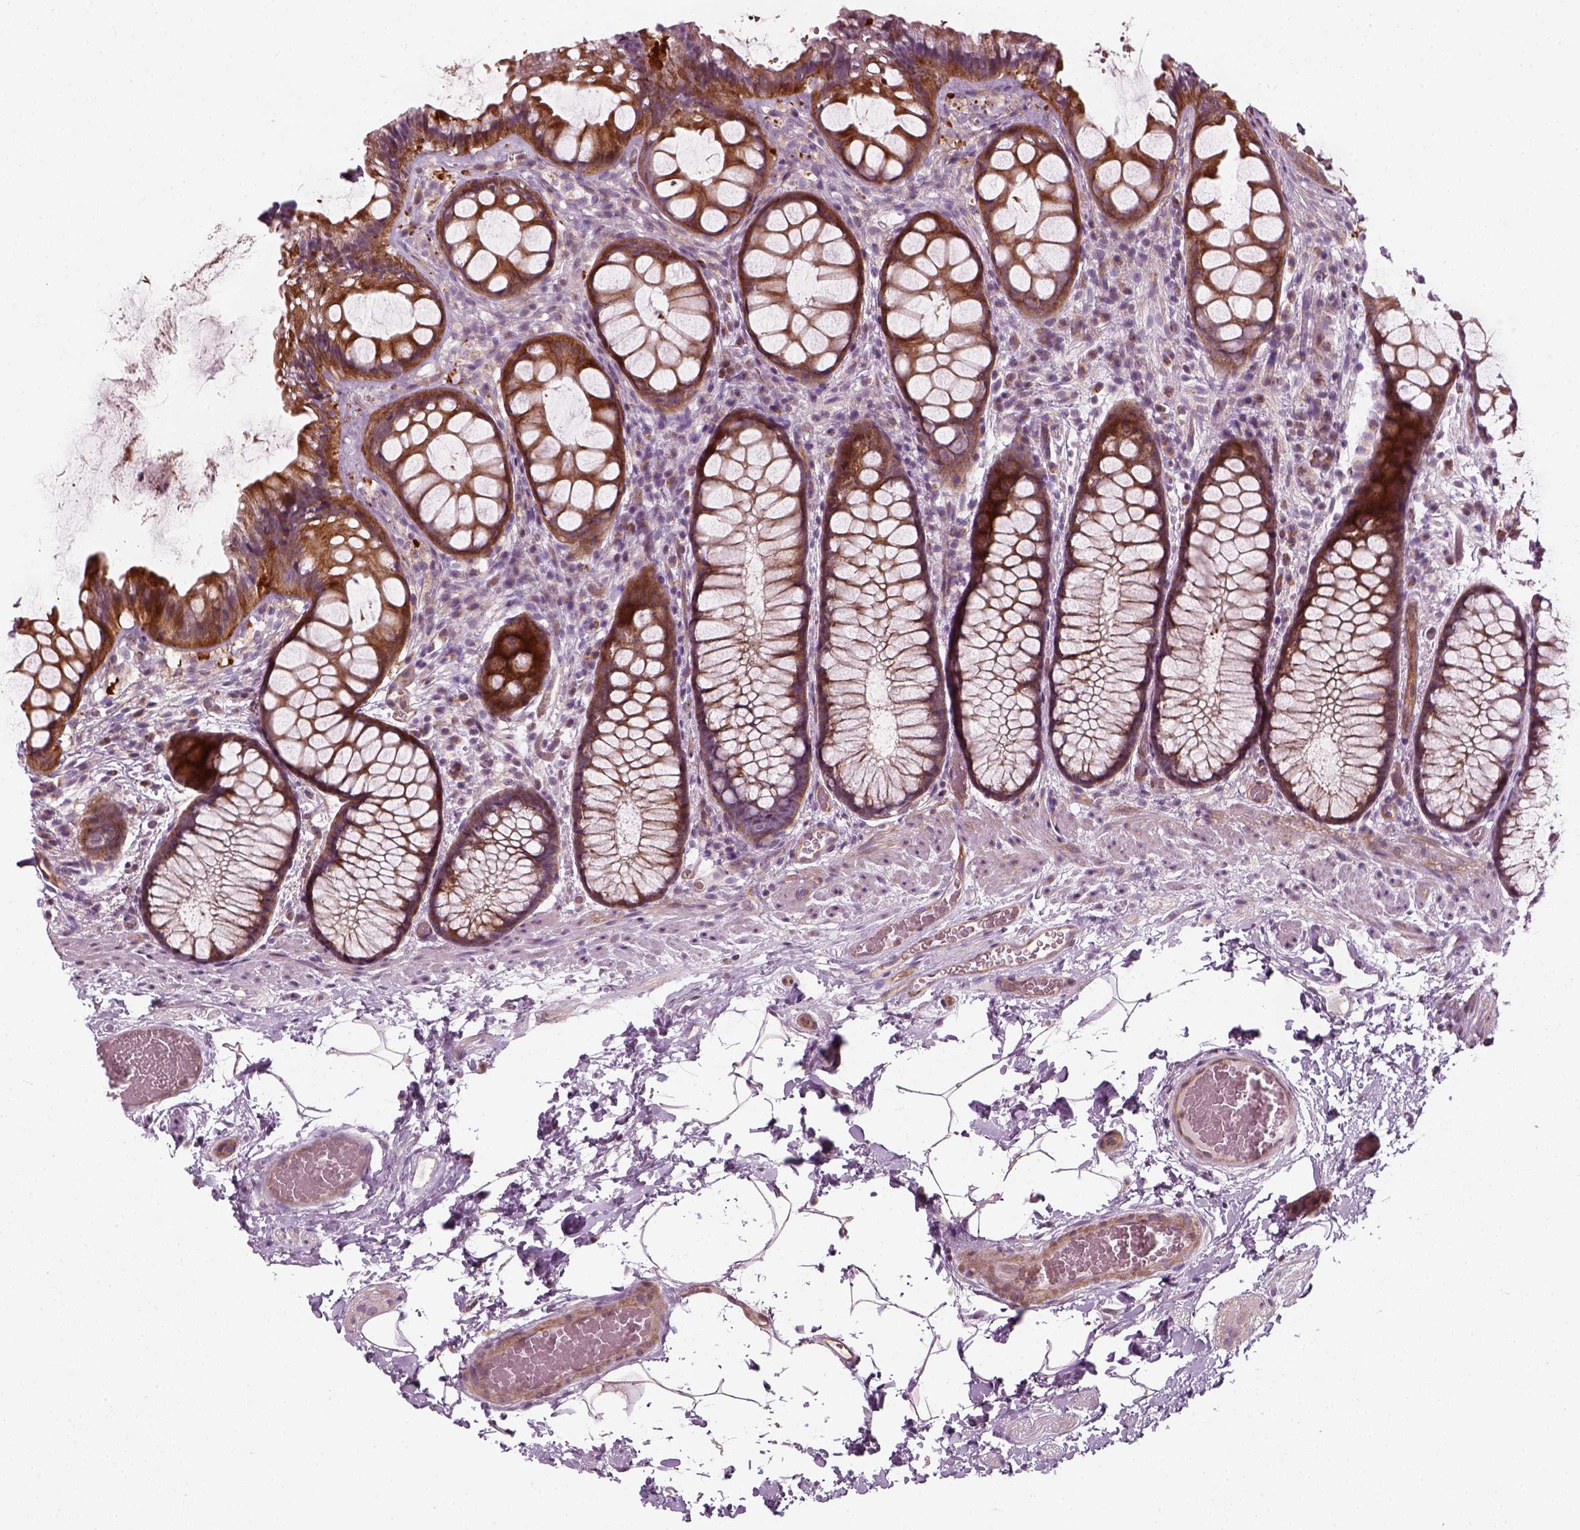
{"staining": {"intensity": "moderate", "quantity": ">75%", "location": "cytoplasmic/membranous"}, "tissue": "rectum", "cell_type": "Glandular cells", "image_type": "normal", "snomed": [{"axis": "morphology", "description": "Normal tissue, NOS"}, {"axis": "topography", "description": "Rectum"}], "caption": "Rectum stained with DAB immunohistochemistry shows medium levels of moderate cytoplasmic/membranous staining in approximately >75% of glandular cells.", "gene": "DNASE1L1", "patient": {"sex": "female", "age": 62}}